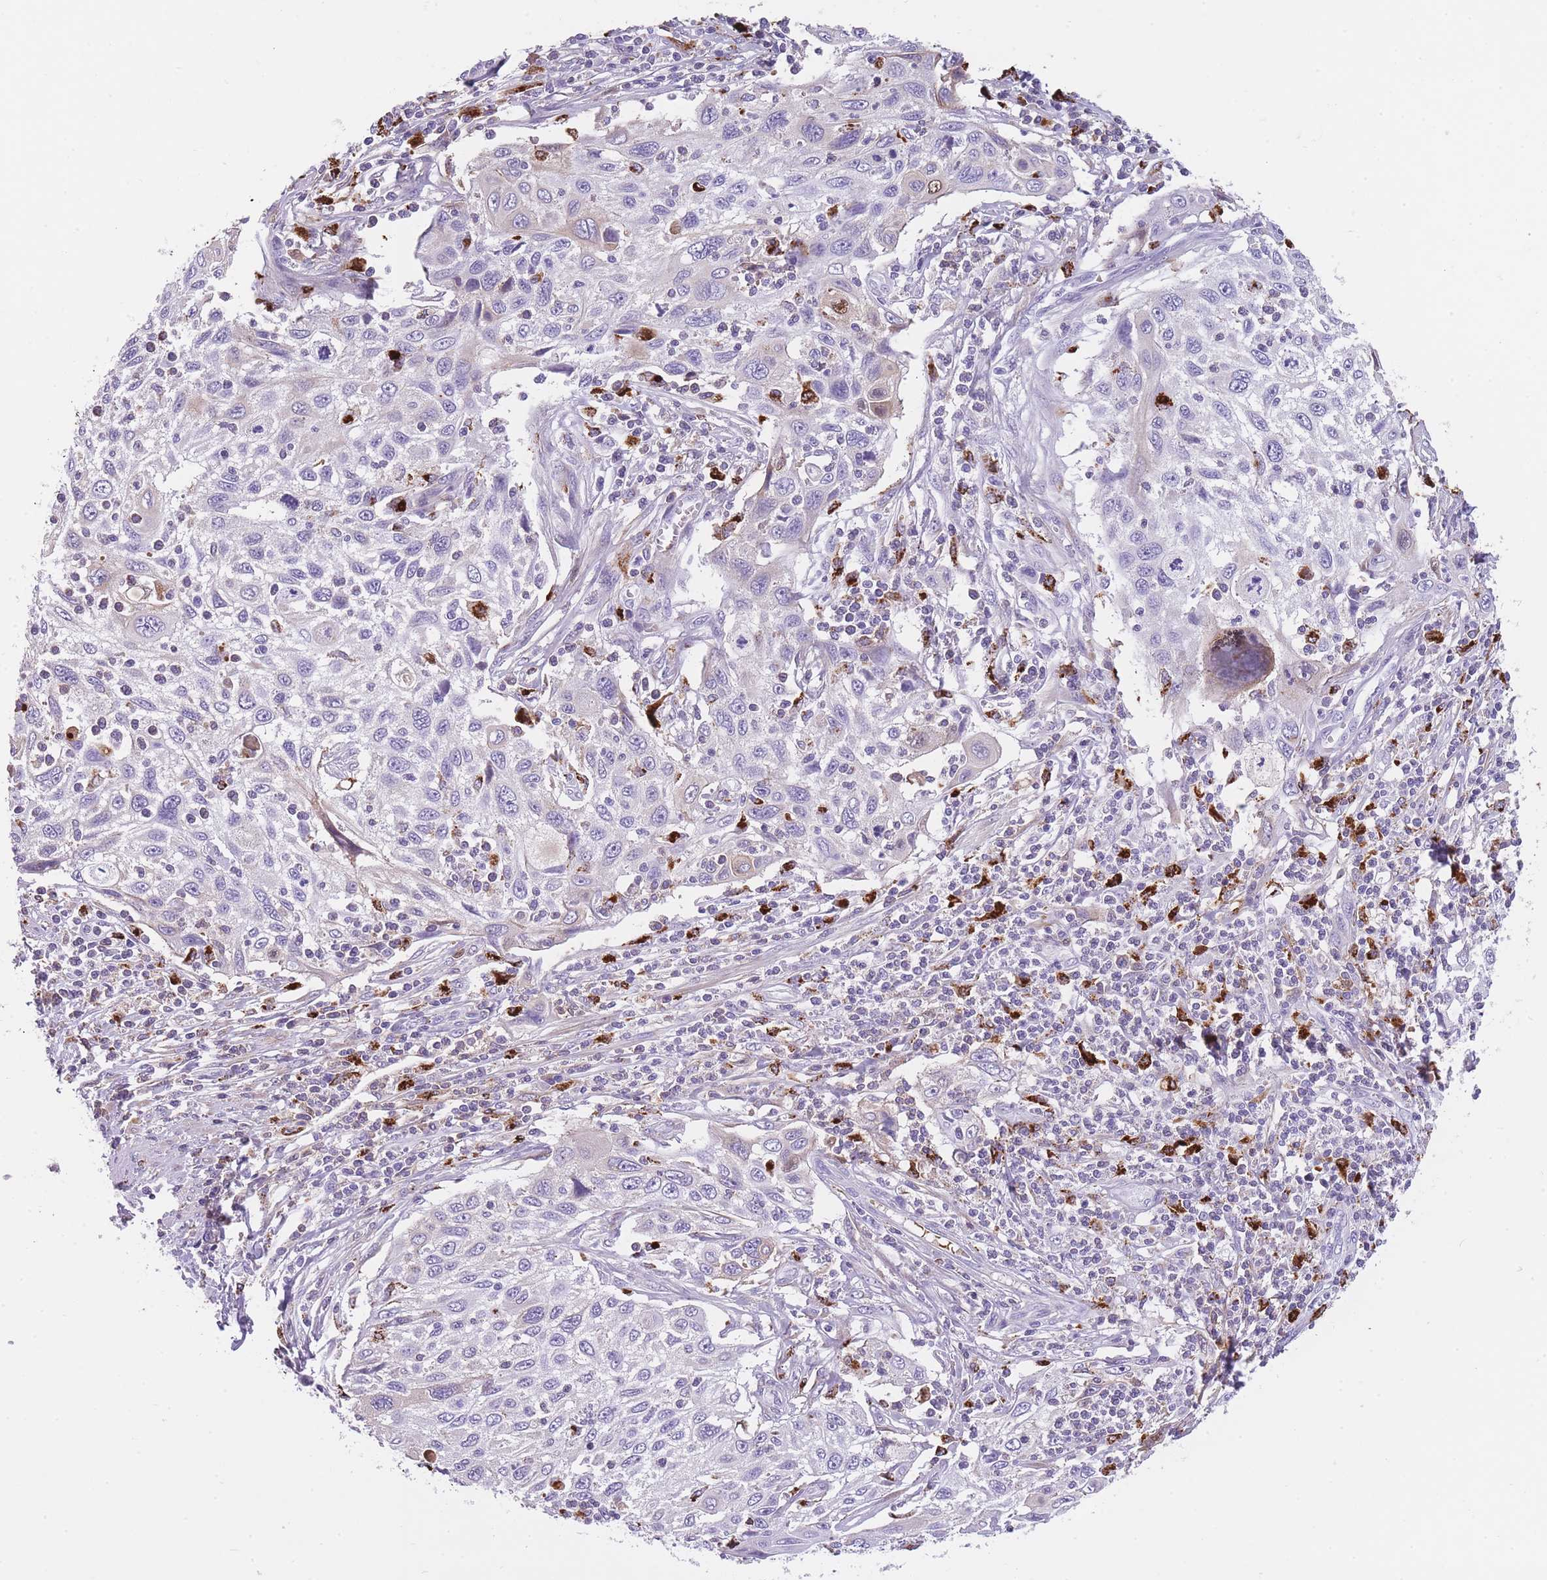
{"staining": {"intensity": "moderate", "quantity": "<25%", "location": "cytoplasmic/membranous,nuclear"}, "tissue": "cervical cancer", "cell_type": "Tumor cells", "image_type": "cancer", "snomed": [{"axis": "morphology", "description": "Squamous cell carcinoma, NOS"}, {"axis": "topography", "description": "Cervix"}], "caption": "A brown stain highlights moderate cytoplasmic/membranous and nuclear staining of a protein in squamous cell carcinoma (cervical) tumor cells.", "gene": "GNAT1", "patient": {"sex": "female", "age": 70}}